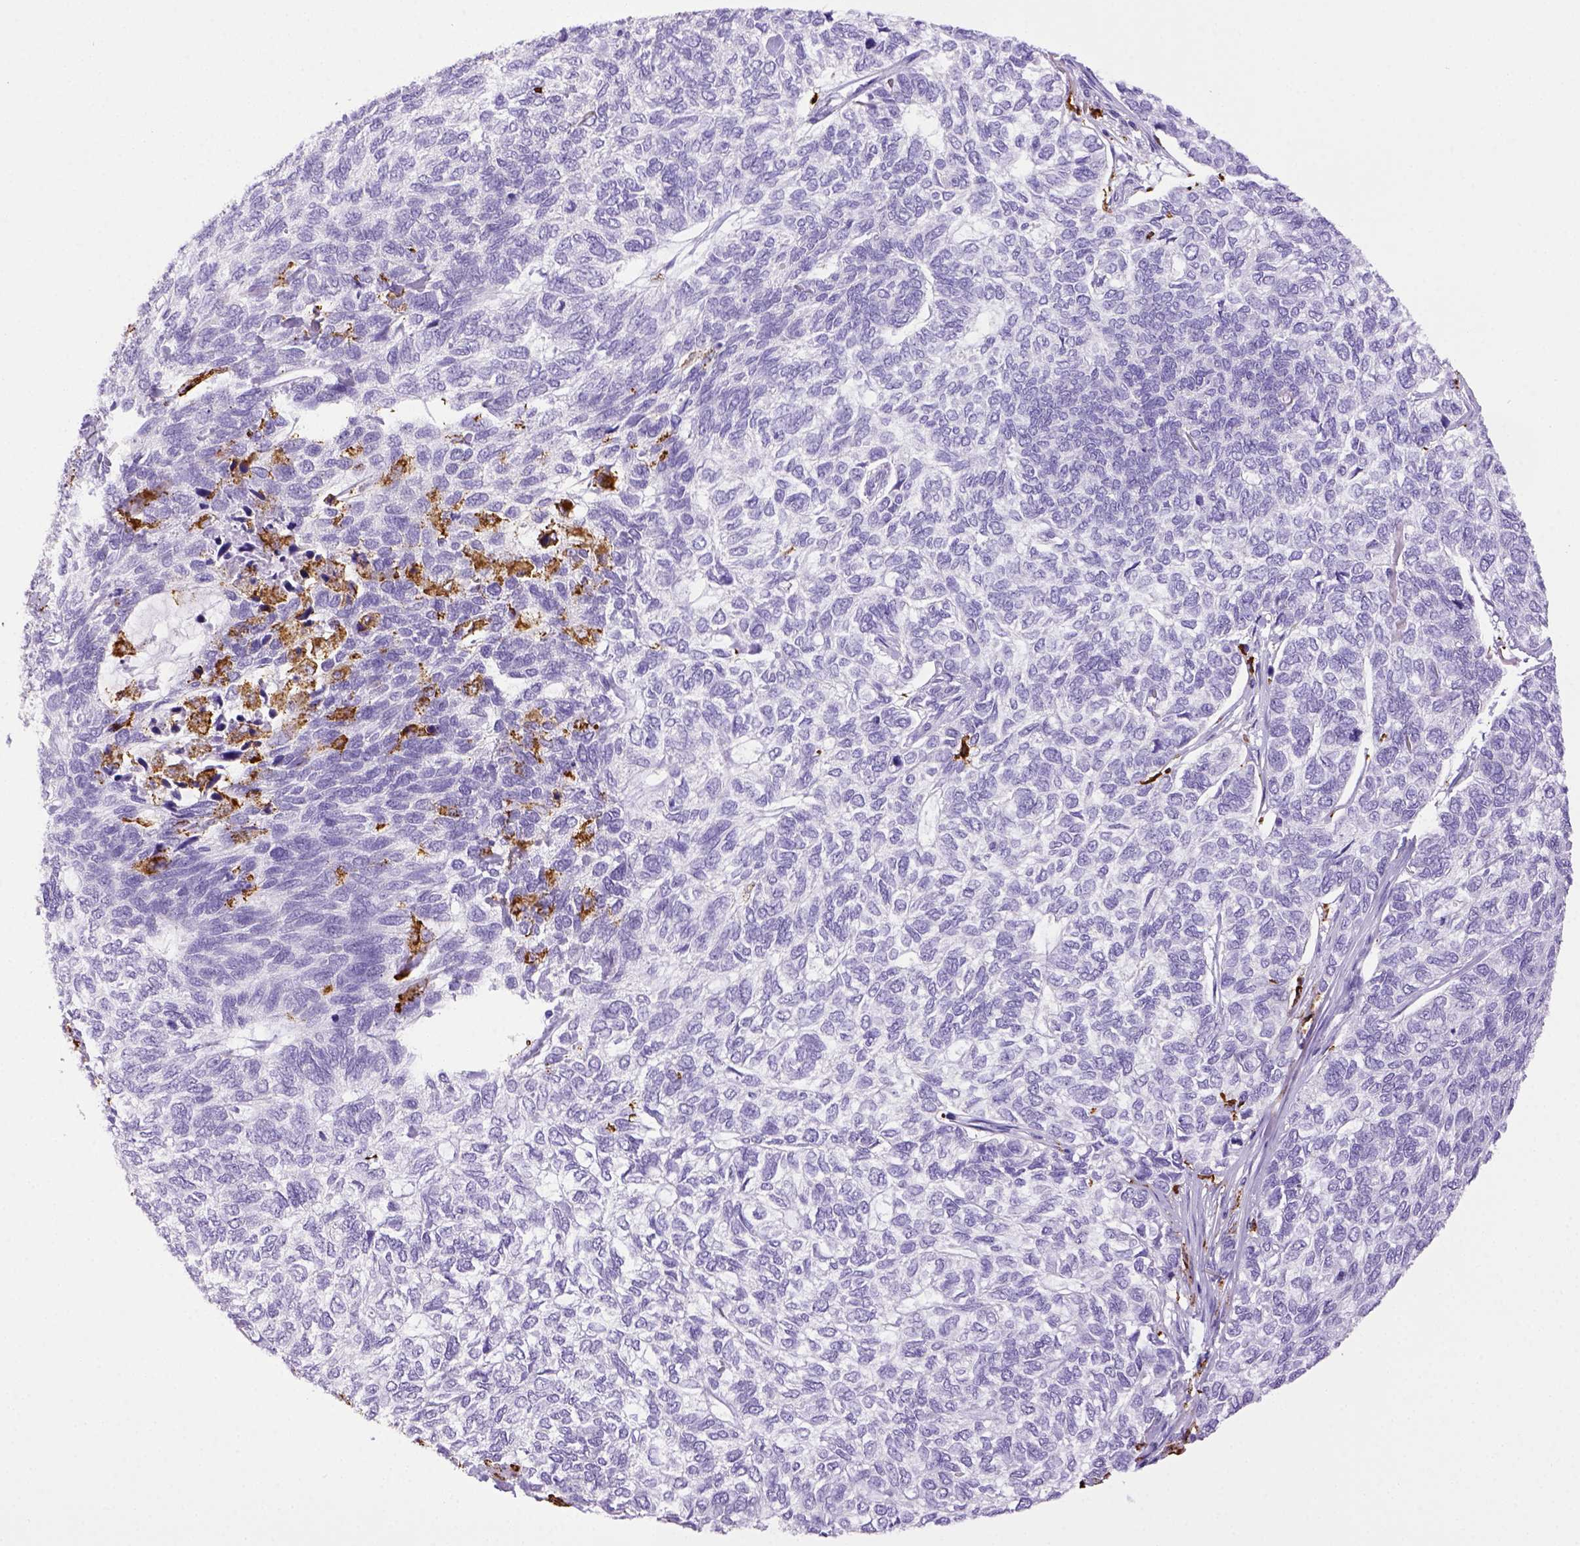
{"staining": {"intensity": "negative", "quantity": "none", "location": "none"}, "tissue": "skin cancer", "cell_type": "Tumor cells", "image_type": "cancer", "snomed": [{"axis": "morphology", "description": "Basal cell carcinoma"}, {"axis": "topography", "description": "Skin"}], "caption": "This is an immunohistochemistry photomicrograph of human skin basal cell carcinoma. There is no expression in tumor cells.", "gene": "CD68", "patient": {"sex": "female", "age": 65}}